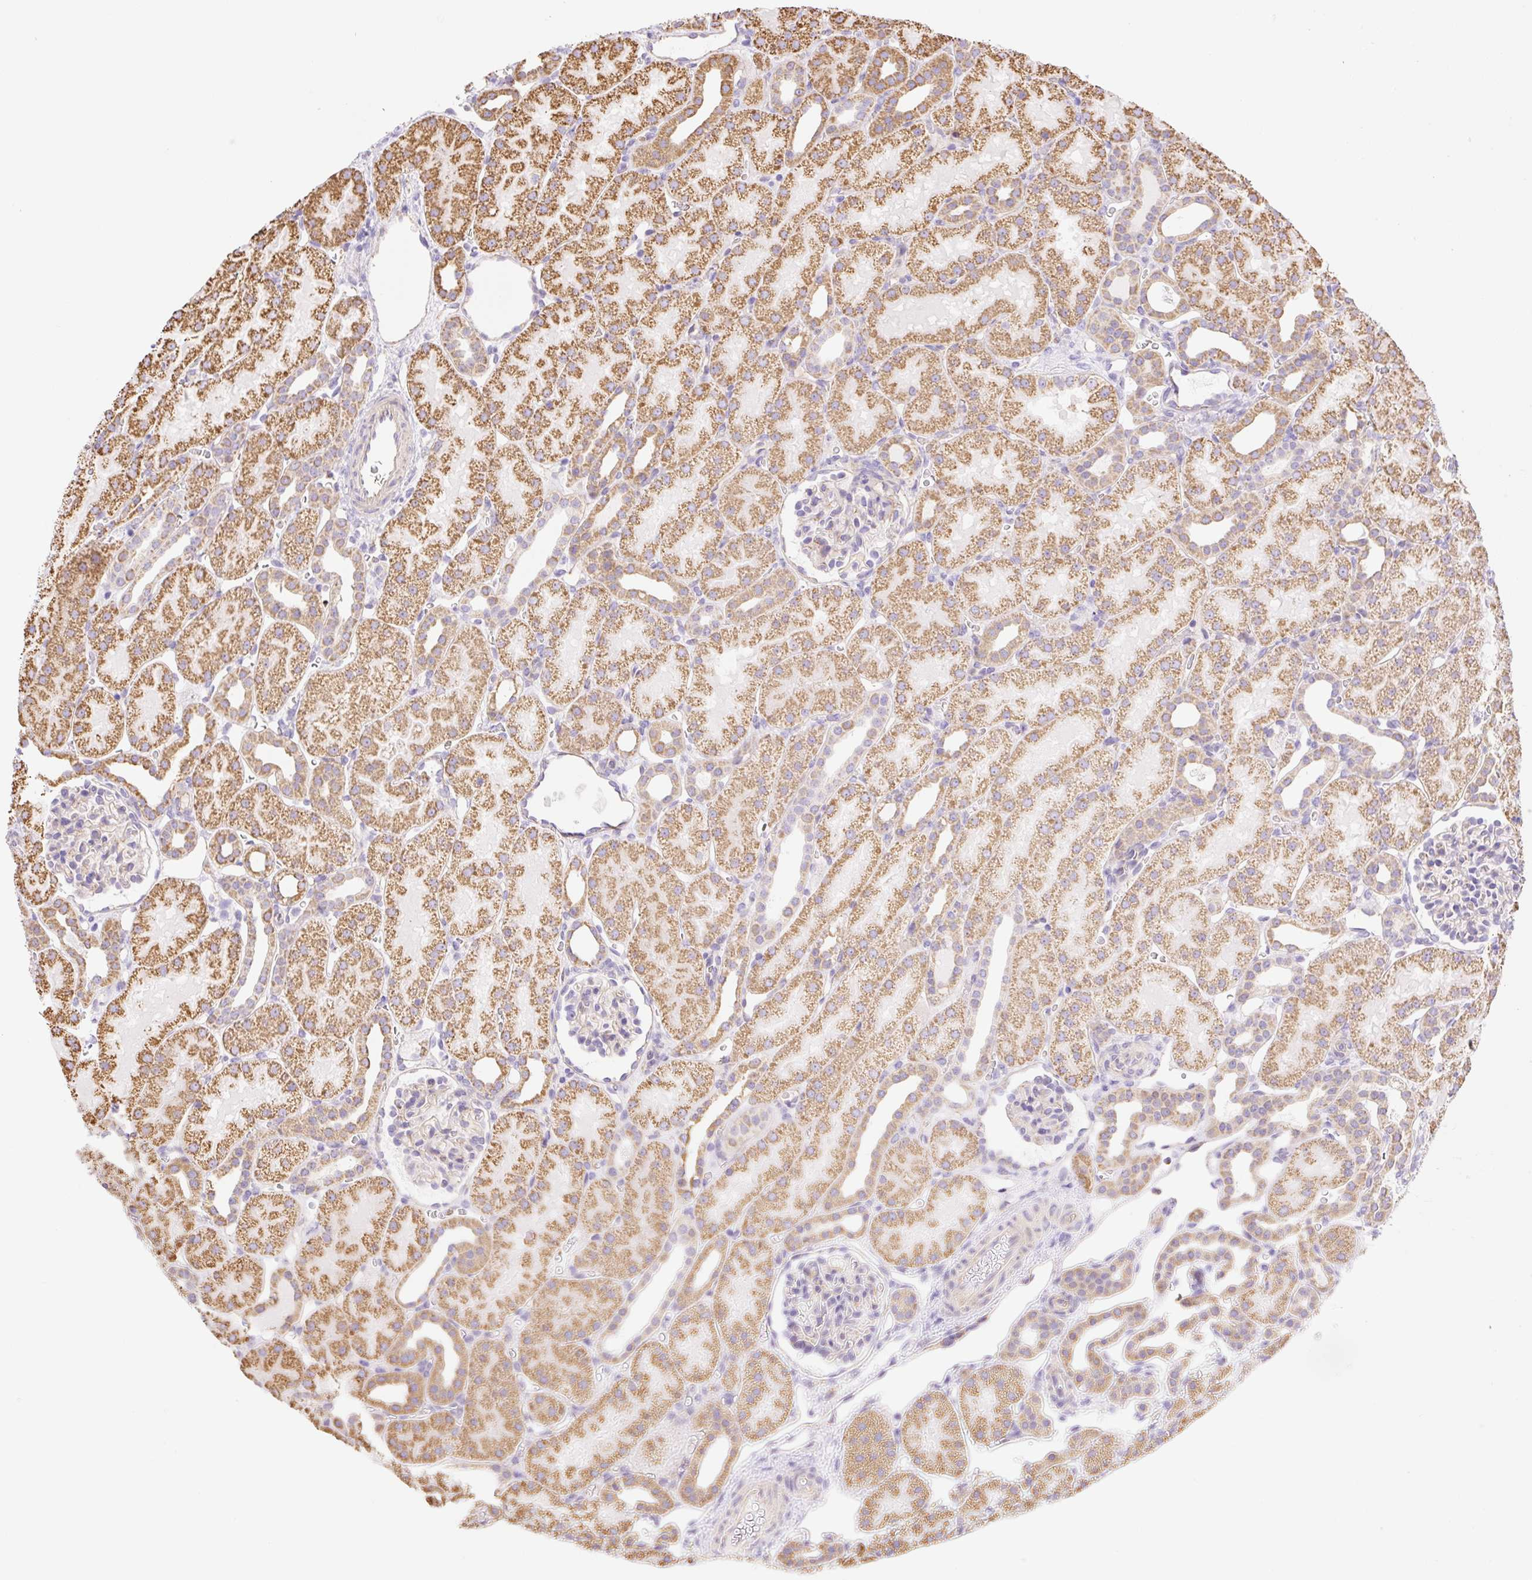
{"staining": {"intensity": "negative", "quantity": "none", "location": "none"}, "tissue": "kidney", "cell_type": "Cells in glomeruli", "image_type": "normal", "snomed": [{"axis": "morphology", "description": "Normal tissue, NOS"}, {"axis": "topography", "description": "Kidney"}], "caption": "Unremarkable kidney was stained to show a protein in brown. There is no significant positivity in cells in glomeruli. The staining was performed using DAB to visualize the protein expression in brown, while the nuclei were stained in blue with hematoxylin (Magnification: 20x).", "gene": "ESAM", "patient": {"sex": "male", "age": 2}}